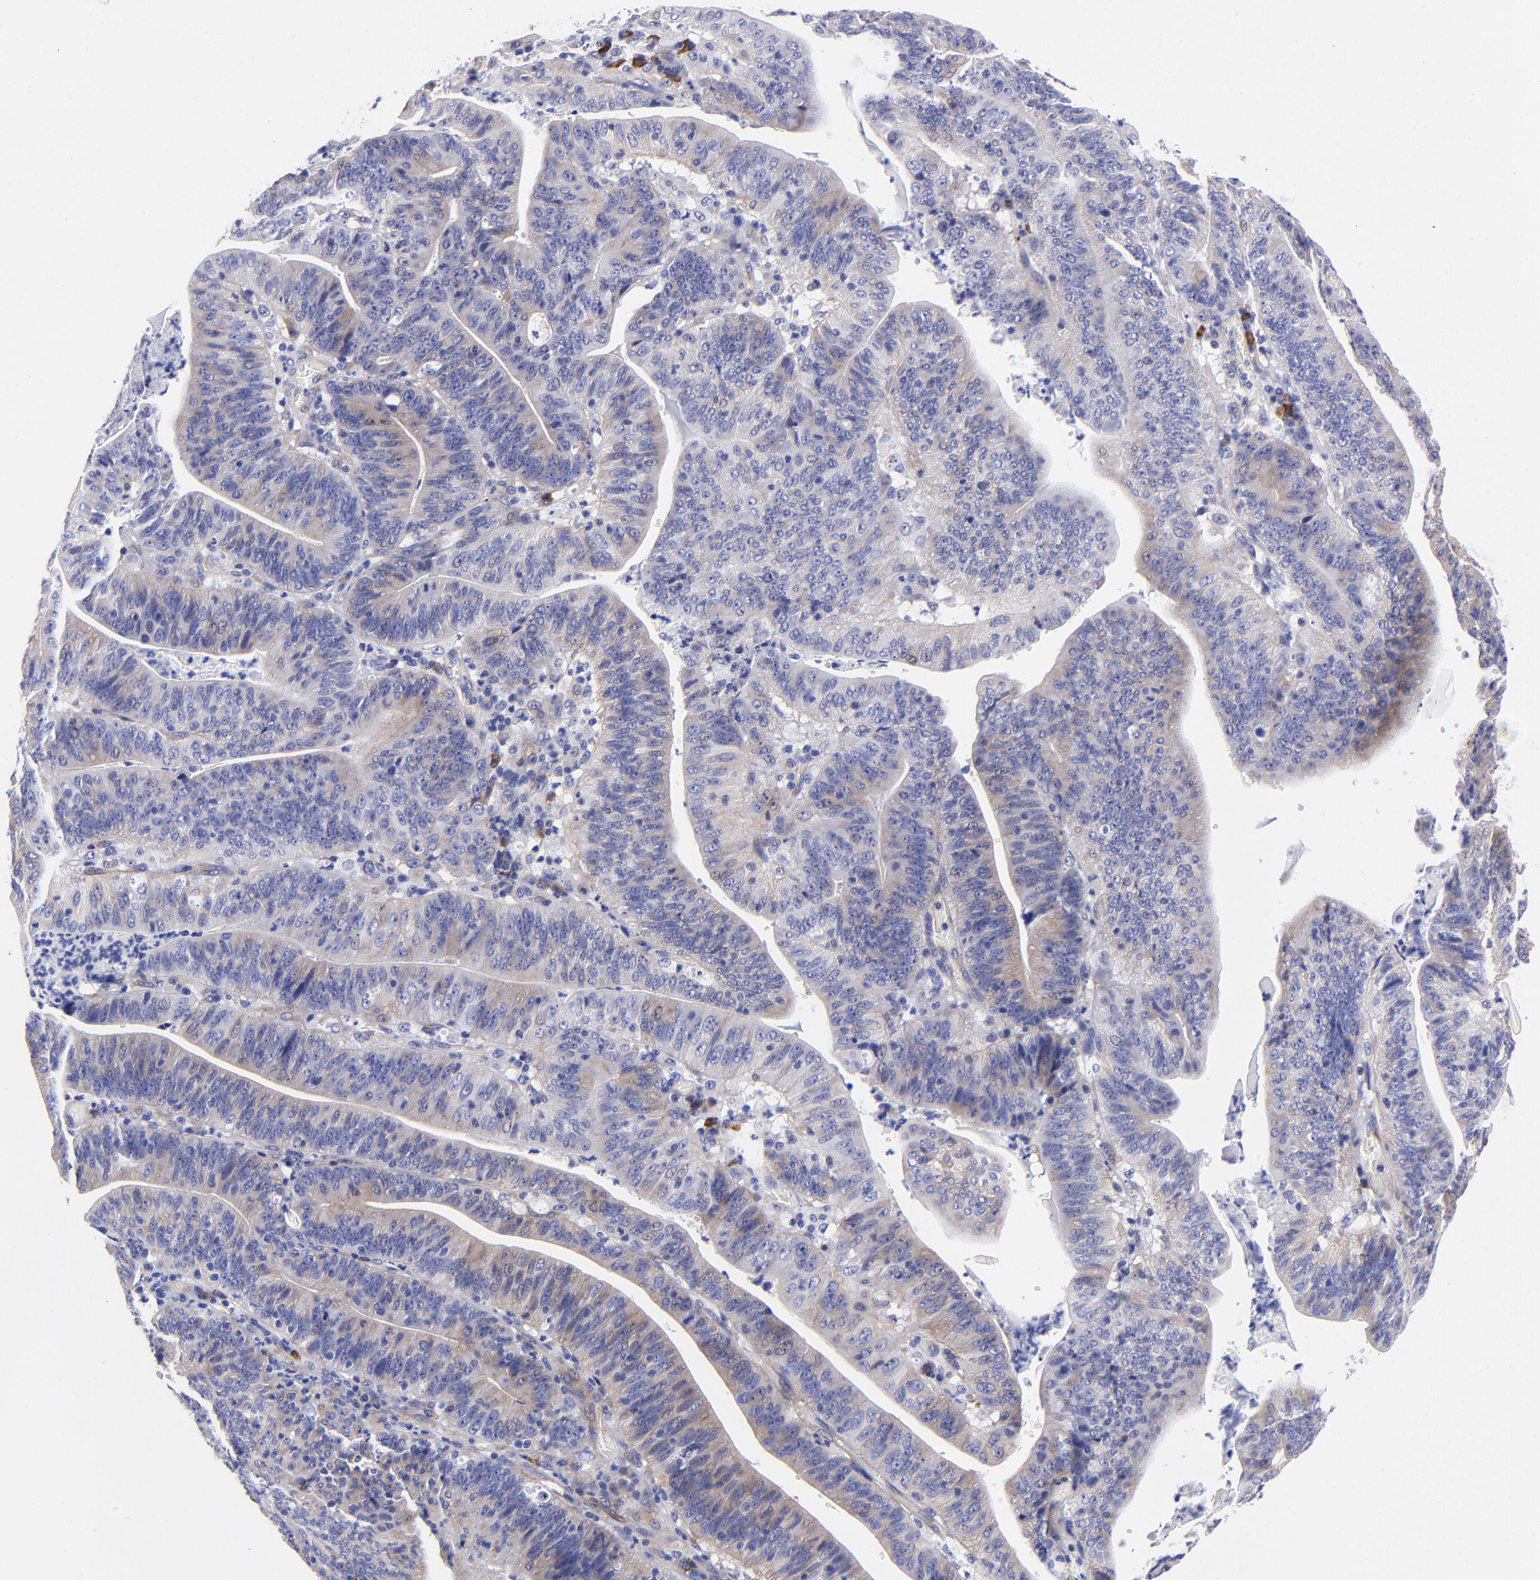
{"staining": {"intensity": "weak", "quantity": "25%-75%", "location": "cytoplasmic/membranous"}, "tissue": "stomach cancer", "cell_type": "Tumor cells", "image_type": "cancer", "snomed": [{"axis": "morphology", "description": "Adenocarcinoma, NOS"}, {"axis": "topography", "description": "Stomach, lower"}], "caption": "A brown stain labels weak cytoplasmic/membranous positivity of a protein in adenocarcinoma (stomach) tumor cells.", "gene": "PPFIBP1", "patient": {"sex": "female", "age": 86}}